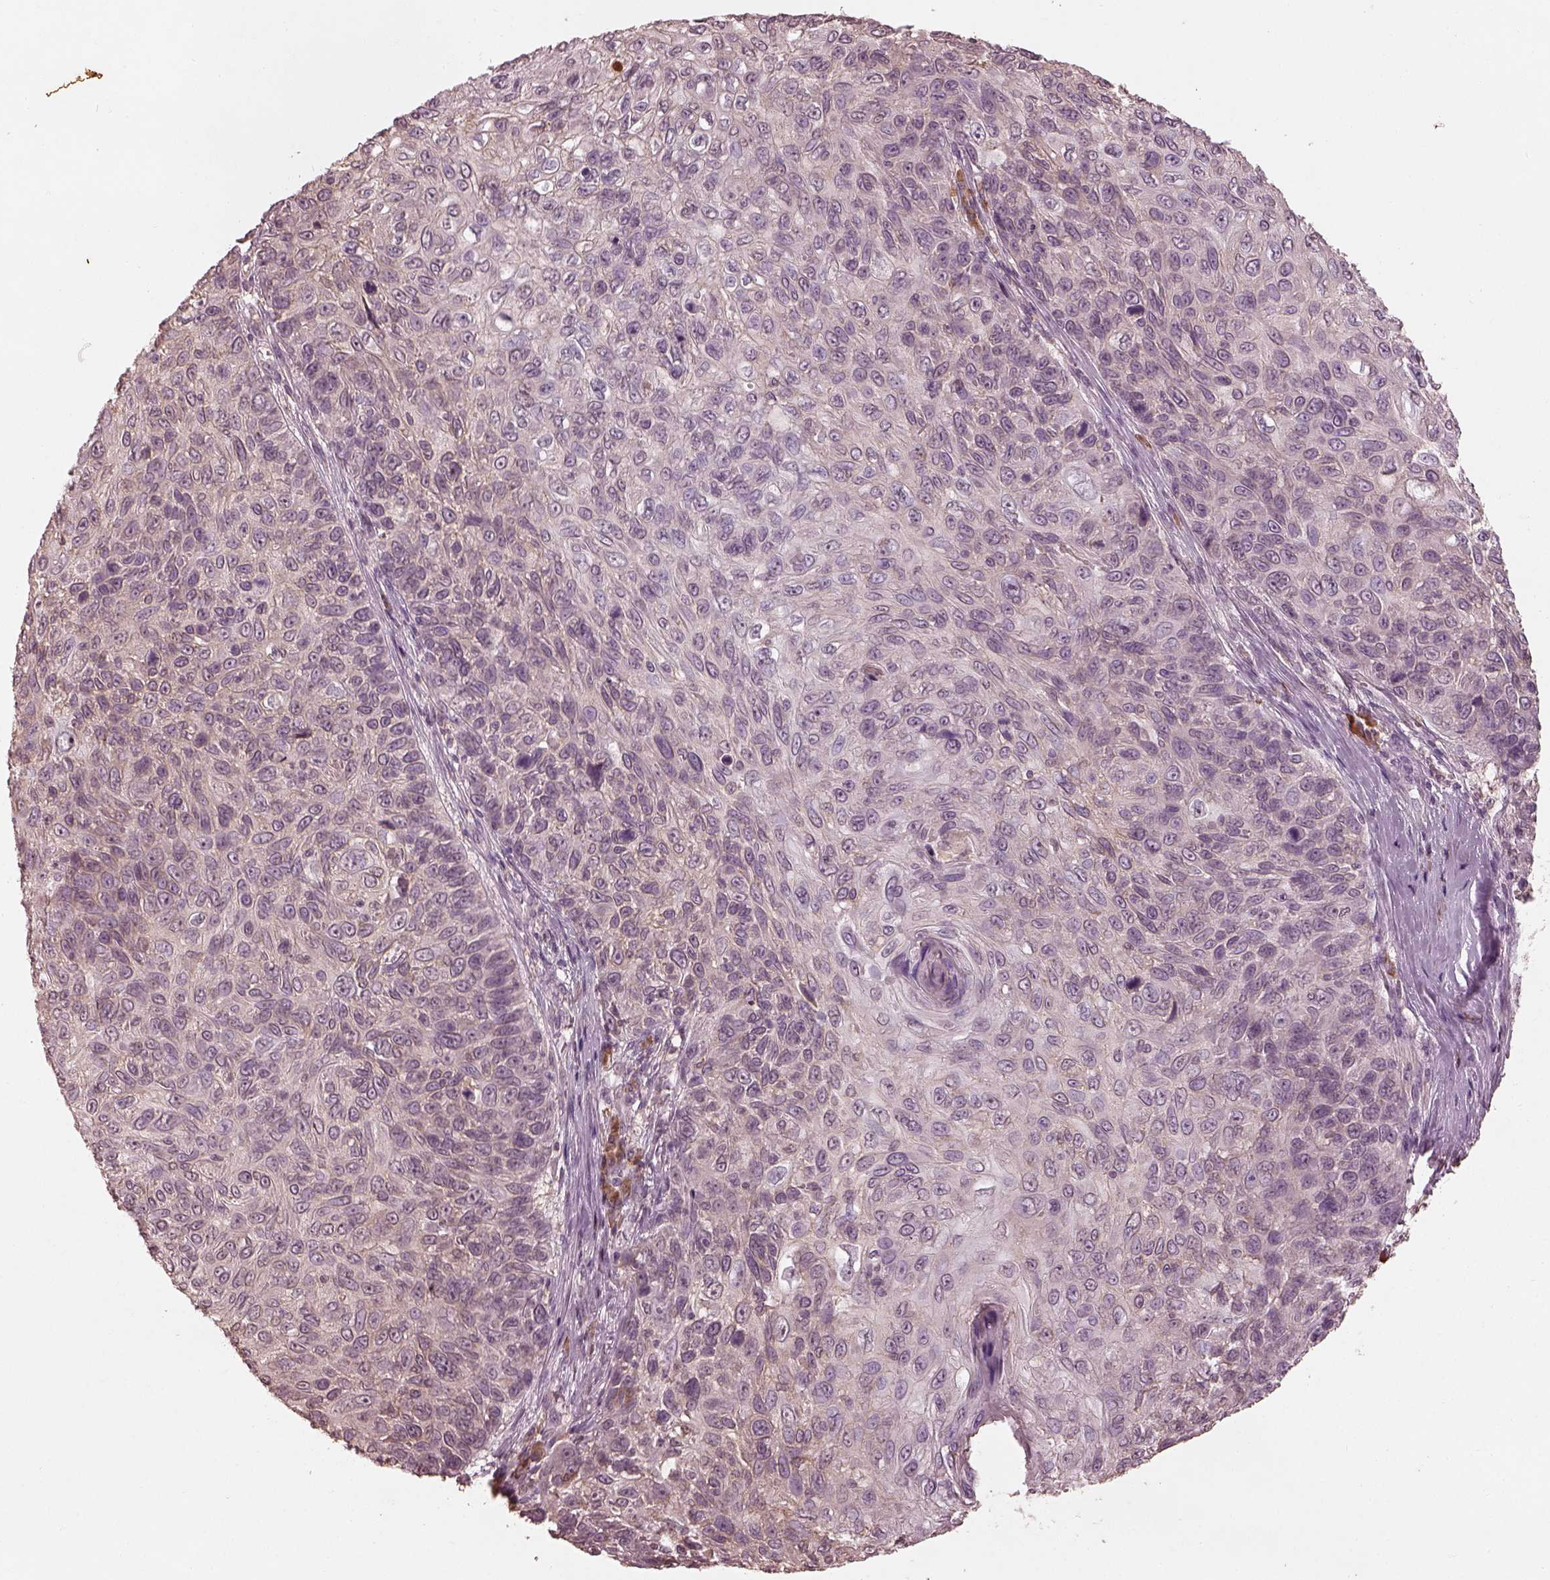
{"staining": {"intensity": "negative", "quantity": "none", "location": "none"}, "tissue": "skin cancer", "cell_type": "Tumor cells", "image_type": "cancer", "snomed": [{"axis": "morphology", "description": "Squamous cell carcinoma, NOS"}, {"axis": "topography", "description": "Skin"}], "caption": "Tumor cells are negative for brown protein staining in skin squamous cell carcinoma. (Stains: DAB (3,3'-diaminobenzidine) immunohistochemistry (IHC) with hematoxylin counter stain, Microscopy: brightfield microscopy at high magnification).", "gene": "CALR3", "patient": {"sex": "male", "age": 92}}